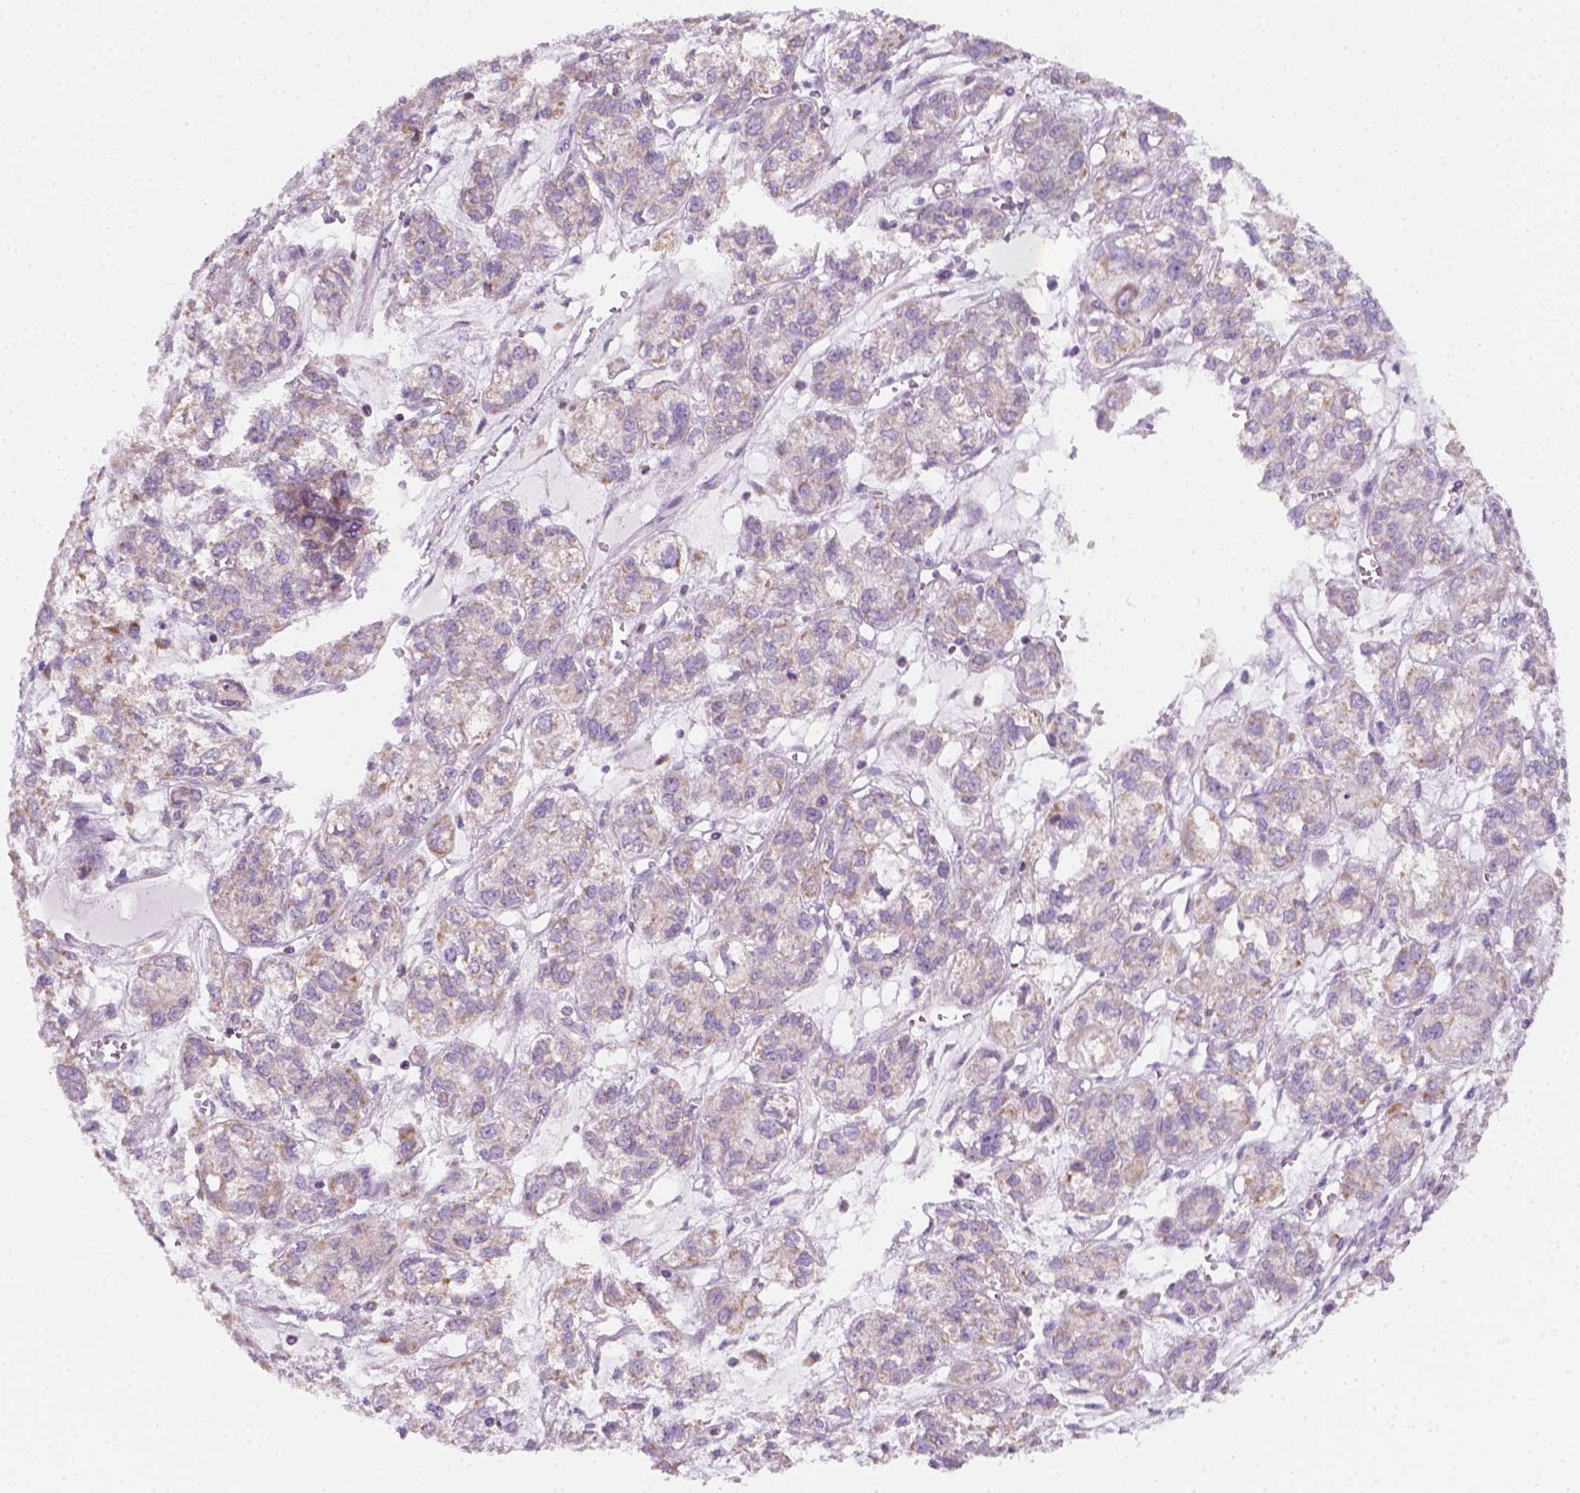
{"staining": {"intensity": "weak", "quantity": "25%-75%", "location": "cytoplasmic/membranous"}, "tissue": "ovarian cancer", "cell_type": "Tumor cells", "image_type": "cancer", "snomed": [{"axis": "morphology", "description": "Carcinoma, endometroid"}, {"axis": "topography", "description": "Ovary"}], "caption": "The micrograph shows immunohistochemical staining of ovarian cancer. There is weak cytoplasmic/membranous staining is appreciated in approximately 25%-75% of tumor cells.", "gene": "AWAT2", "patient": {"sex": "female", "age": 64}}